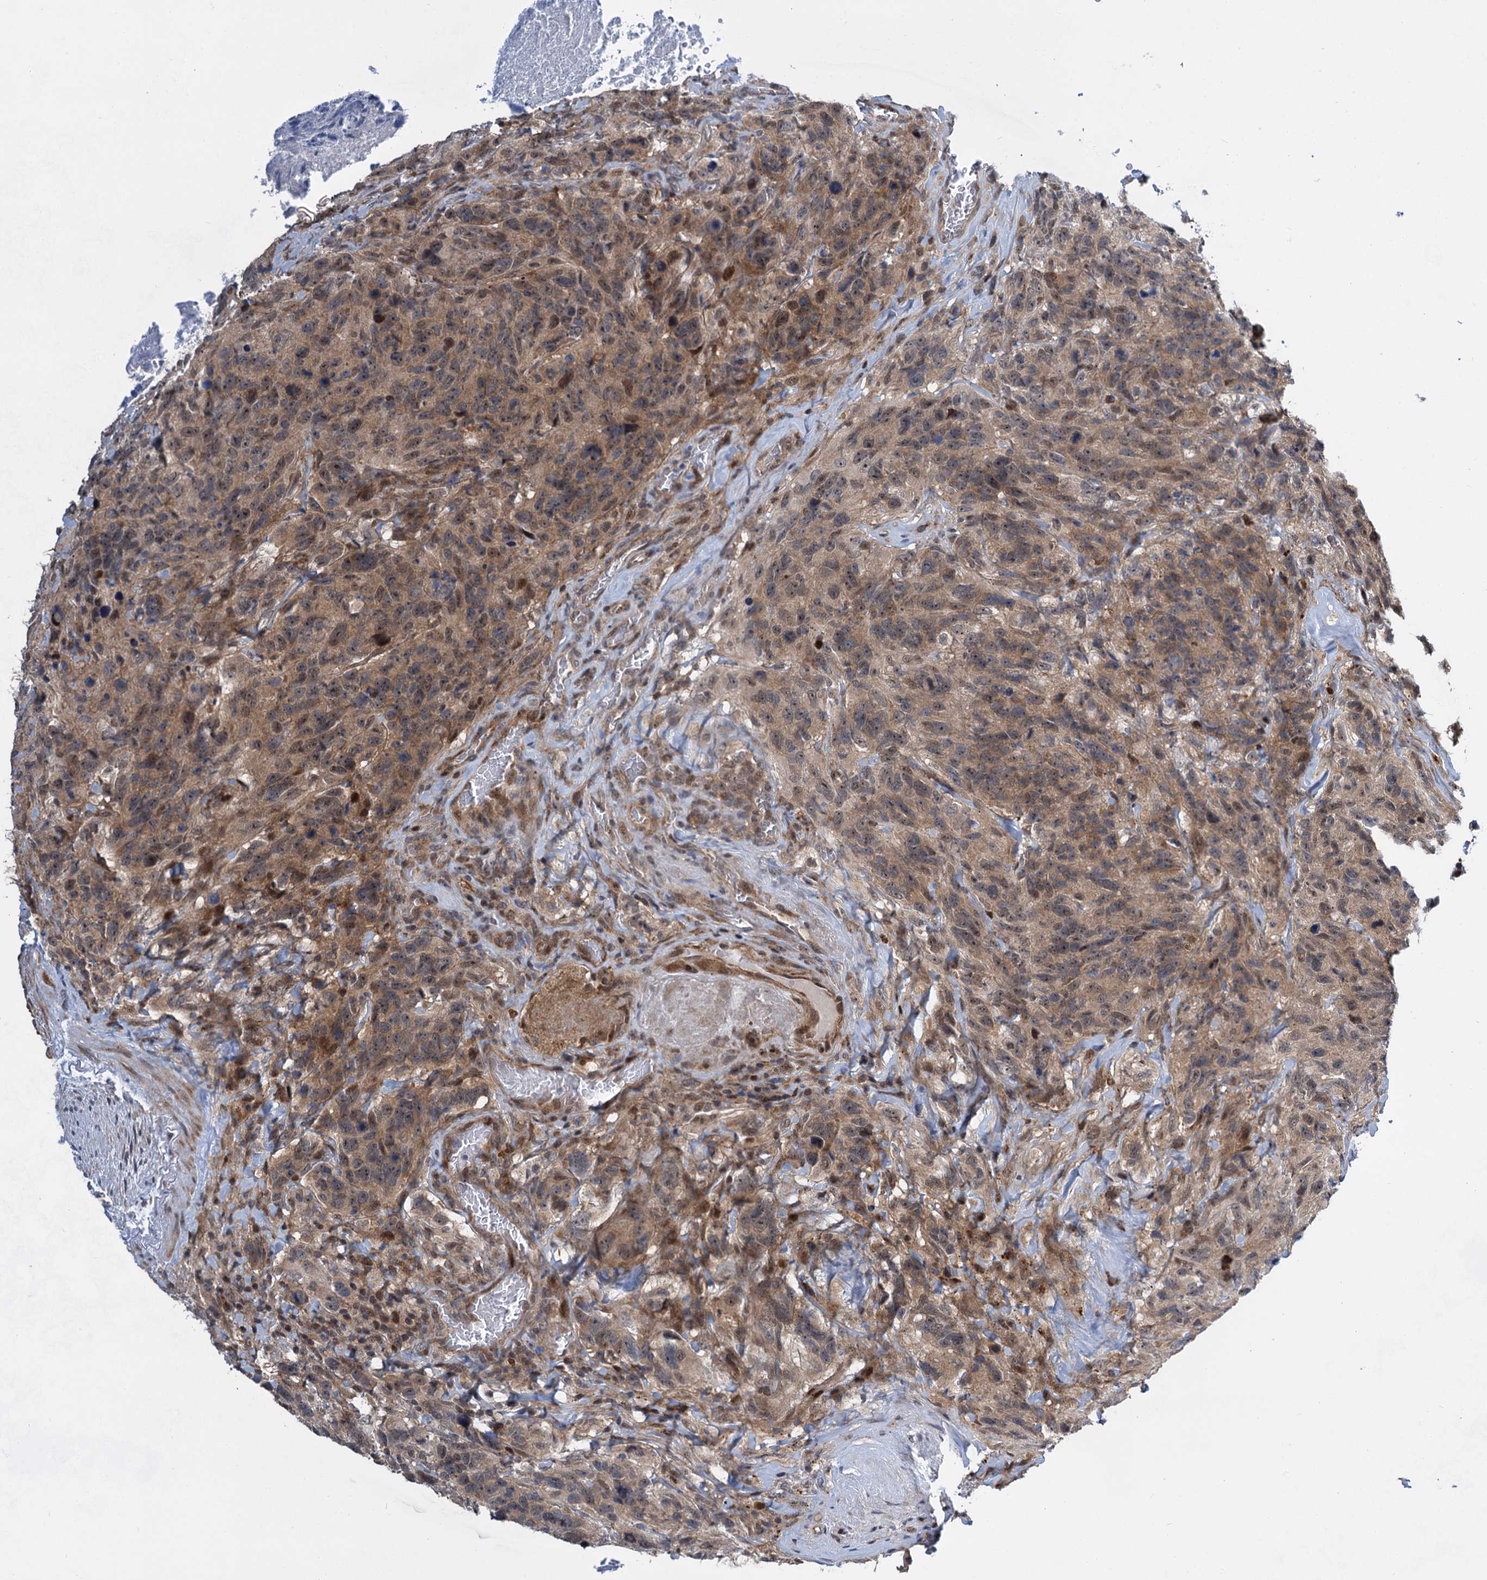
{"staining": {"intensity": "weak", "quantity": ">75%", "location": "cytoplasmic/membranous"}, "tissue": "glioma", "cell_type": "Tumor cells", "image_type": "cancer", "snomed": [{"axis": "morphology", "description": "Glioma, malignant, High grade"}, {"axis": "topography", "description": "Brain"}], "caption": "Tumor cells exhibit low levels of weak cytoplasmic/membranous staining in about >75% of cells in human malignant high-grade glioma. The protein of interest is shown in brown color, while the nuclei are stained blue.", "gene": "GPBP1", "patient": {"sex": "male", "age": 69}}